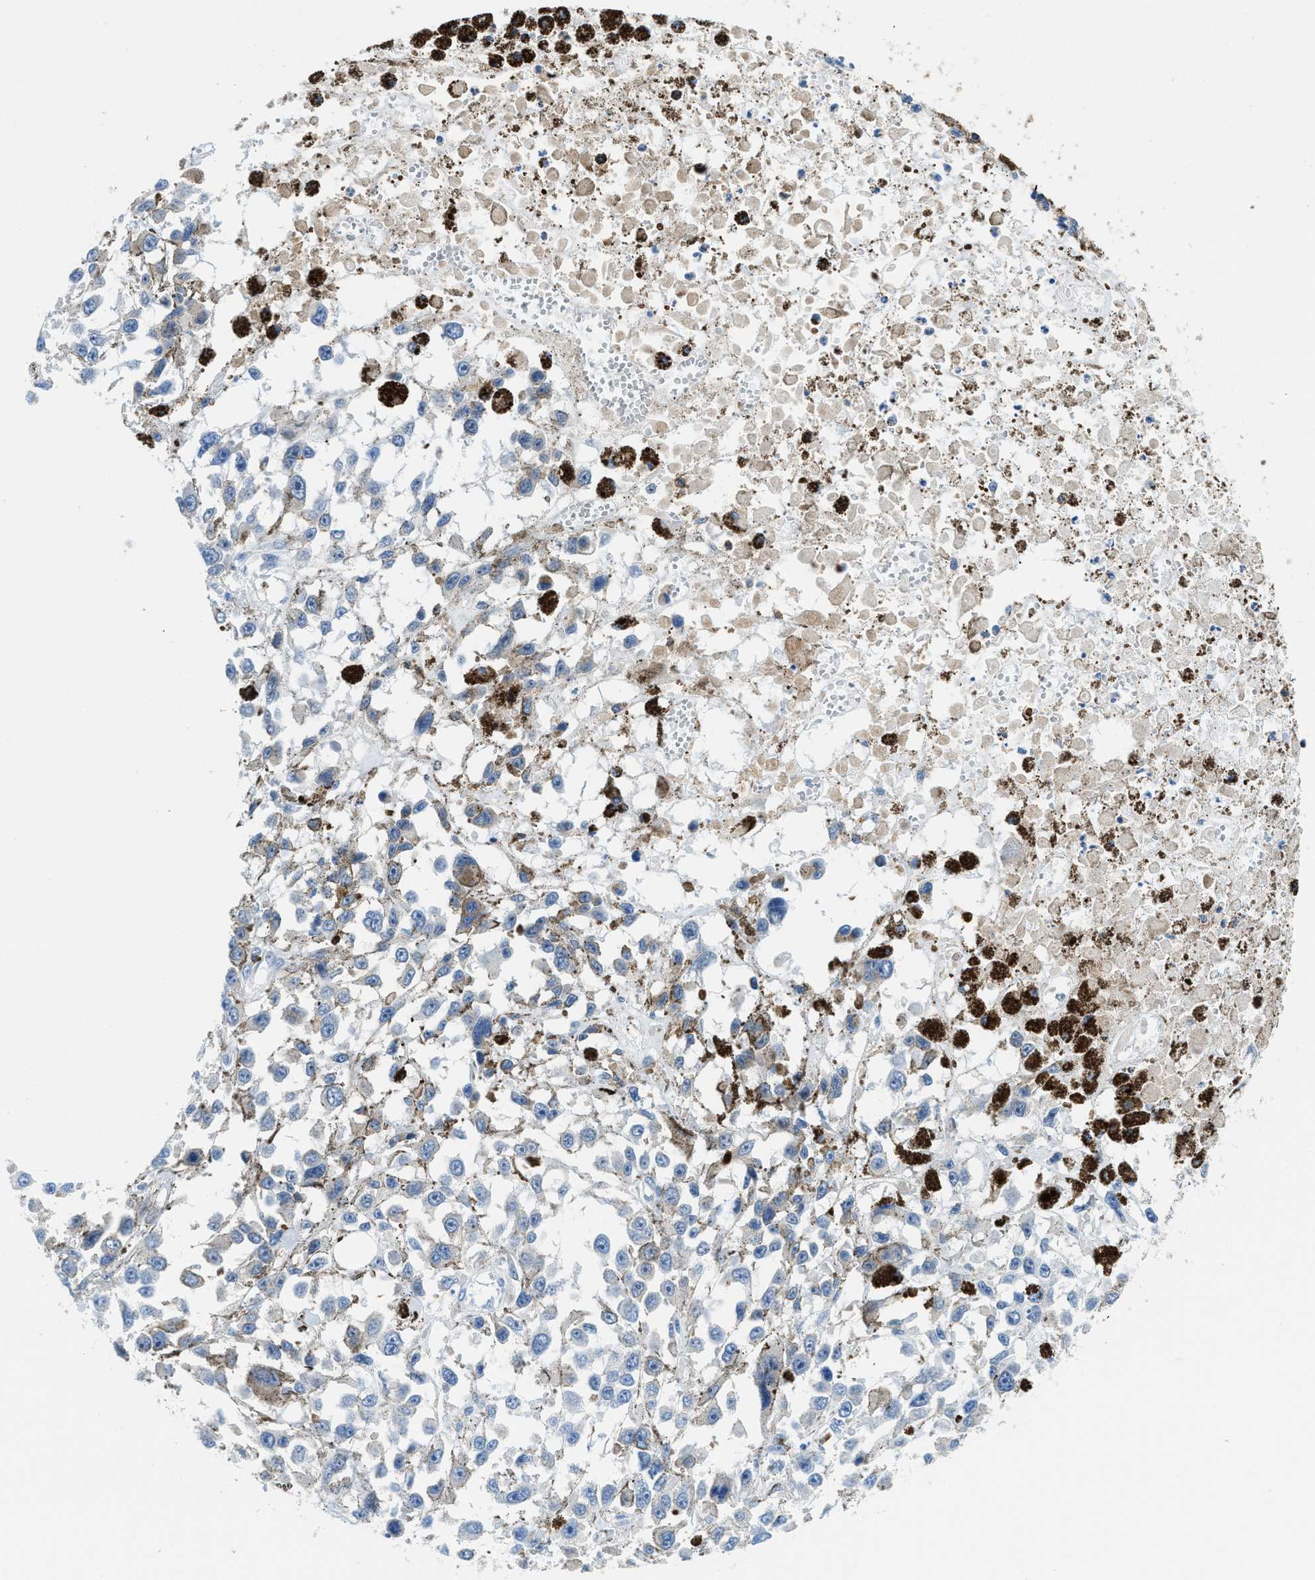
{"staining": {"intensity": "negative", "quantity": "none", "location": "none"}, "tissue": "melanoma", "cell_type": "Tumor cells", "image_type": "cancer", "snomed": [{"axis": "morphology", "description": "Malignant melanoma, Metastatic site"}, {"axis": "topography", "description": "Lymph node"}], "caption": "This is a image of immunohistochemistry staining of malignant melanoma (metastatic site), which shows no staining in tumor cells.", "gene": "FAM151A", "patient": {"sex": "male", "age": 59}}